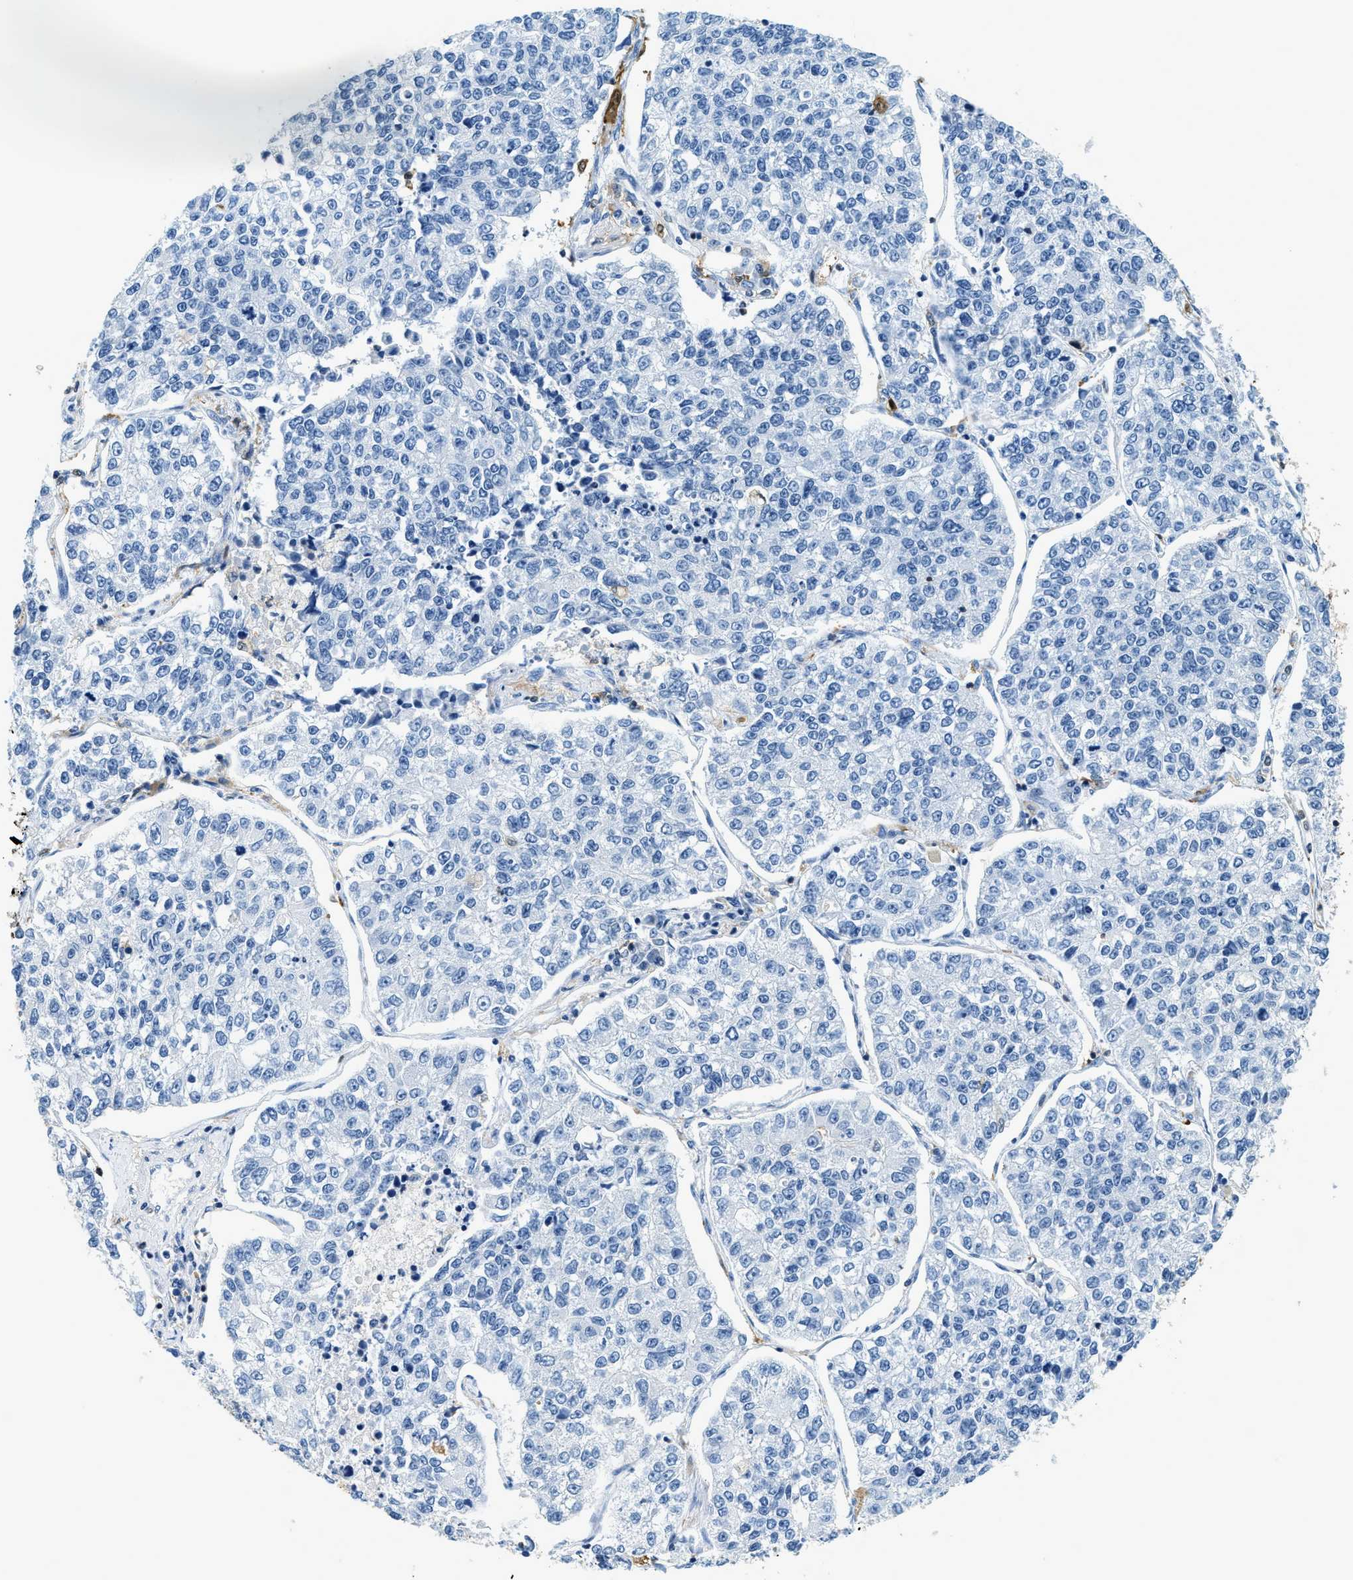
{"staining": {"intensity": "negative", "quantity": "none", "location": "none"}, "tissue": "lung cancer", "cell_type": "Tumor cells", "image_type": "cancer", "snomed": [{"axis": "morphology", "description": "Adenocarcinoma, NOS"}, {"axis": "topography", "description": "Lung"}], "caption": "An immunohistochemistry histopathology image of adenocarcinoma (lung) is shown. There is no staining in tumor cells of adenocarcinoma (lung). (Immunohistochemistry, brightfield microscopy, high magnification).", "gene": "CAPG", "patient": {"sex": "male", "age": 49}}